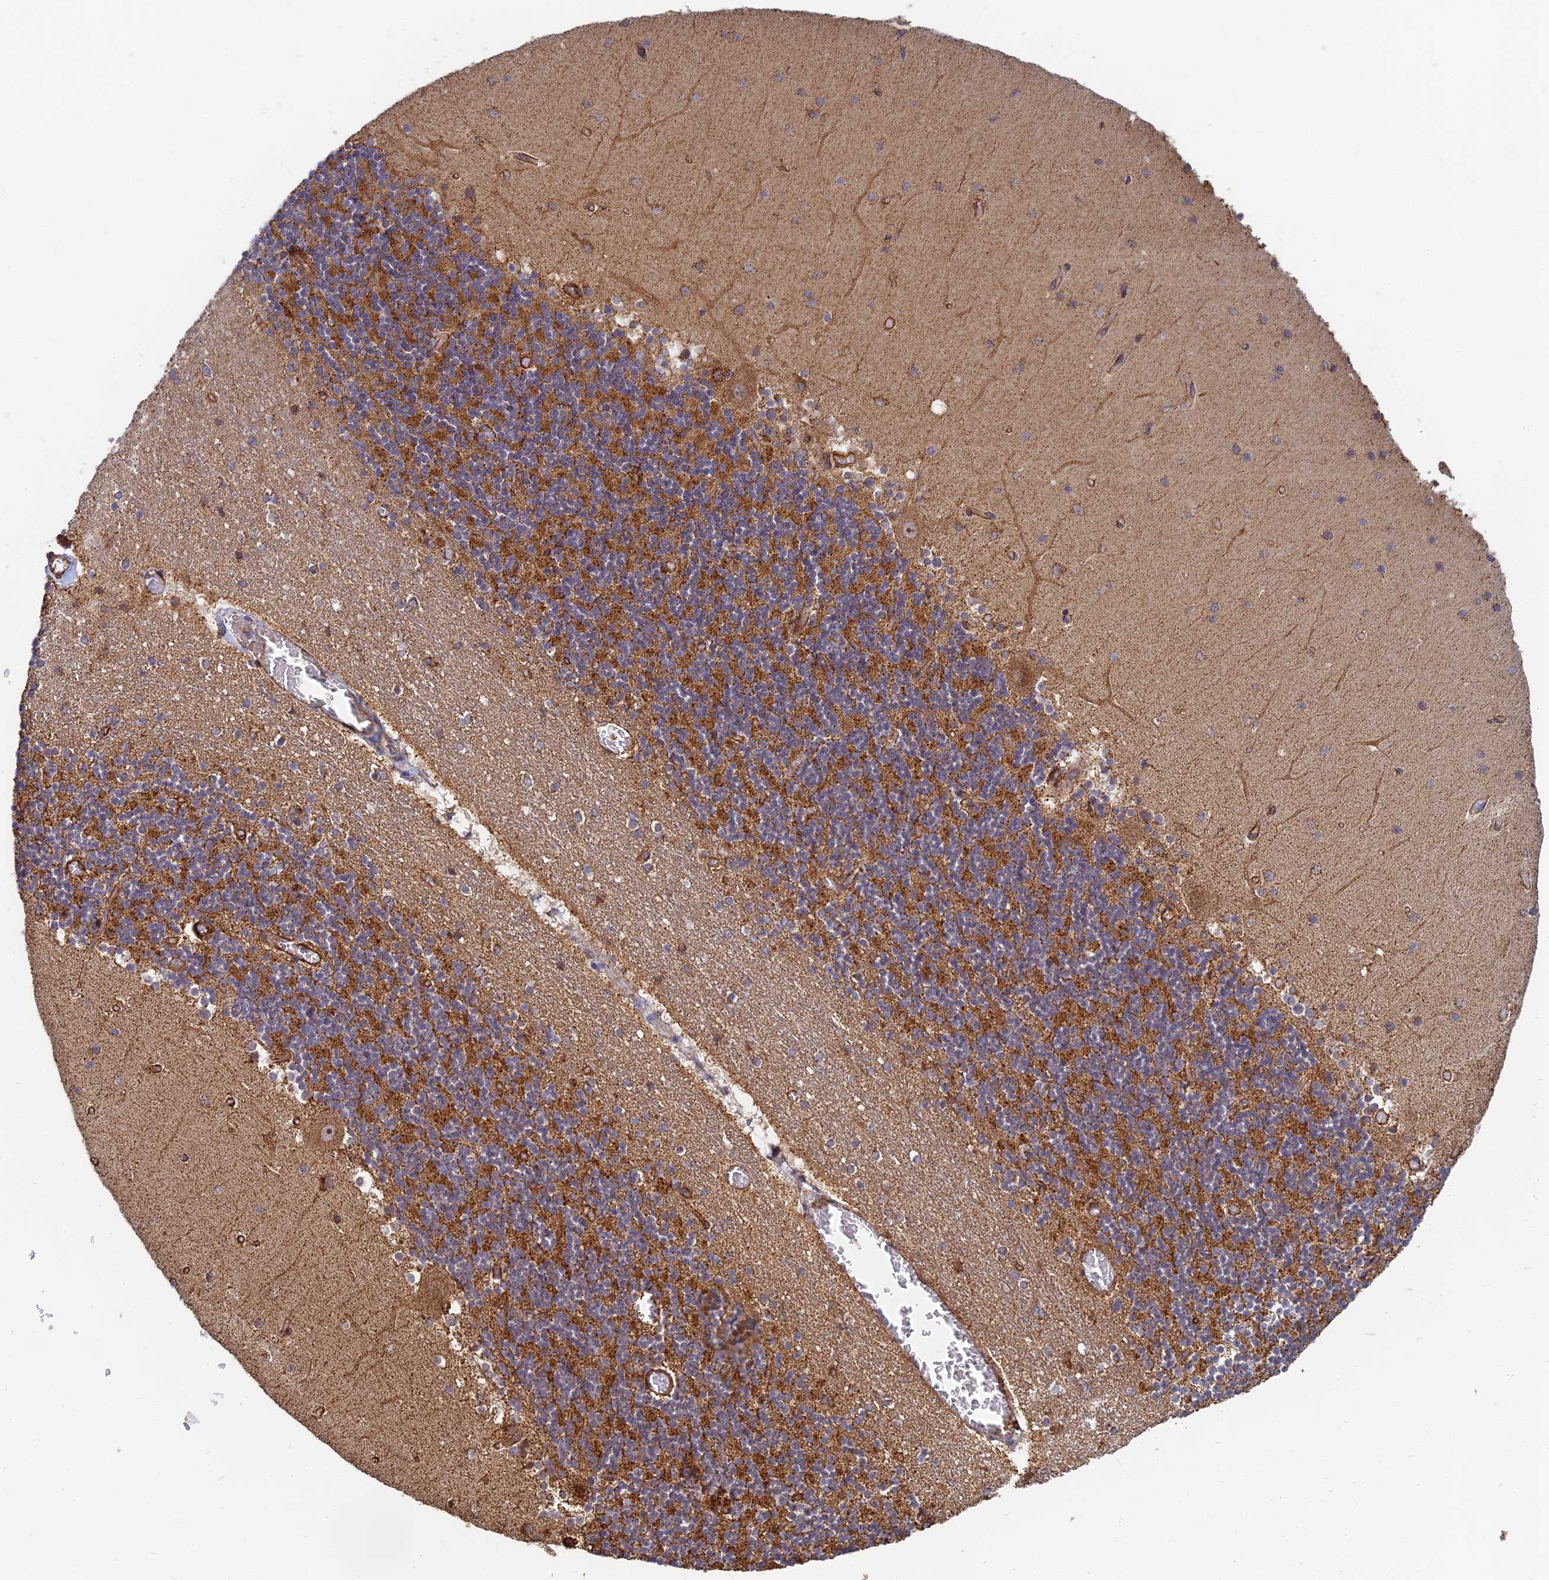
{"staining": {"intensity": "strong", "quantity": "25%-75%", "location": "cytoplasmic/membranous"}, "tissue": "cerebellum", "cell_type": "Cells in granular layer", "image_type": "normal", "snomed": [{"axis": "morphology", "description": "Normal tissue, NOS"}, {"axis": "topography", "description": "Cerebellum"}], "caption": "About 25%-75% of cells in granular layer in normal human cerebellum reveal strong cytoplasmic/membranous protein staining as visualized by brown immunohistochemical staining.", "gene": "DSTYK", "patient": {"sex": "female", "age": 28}}